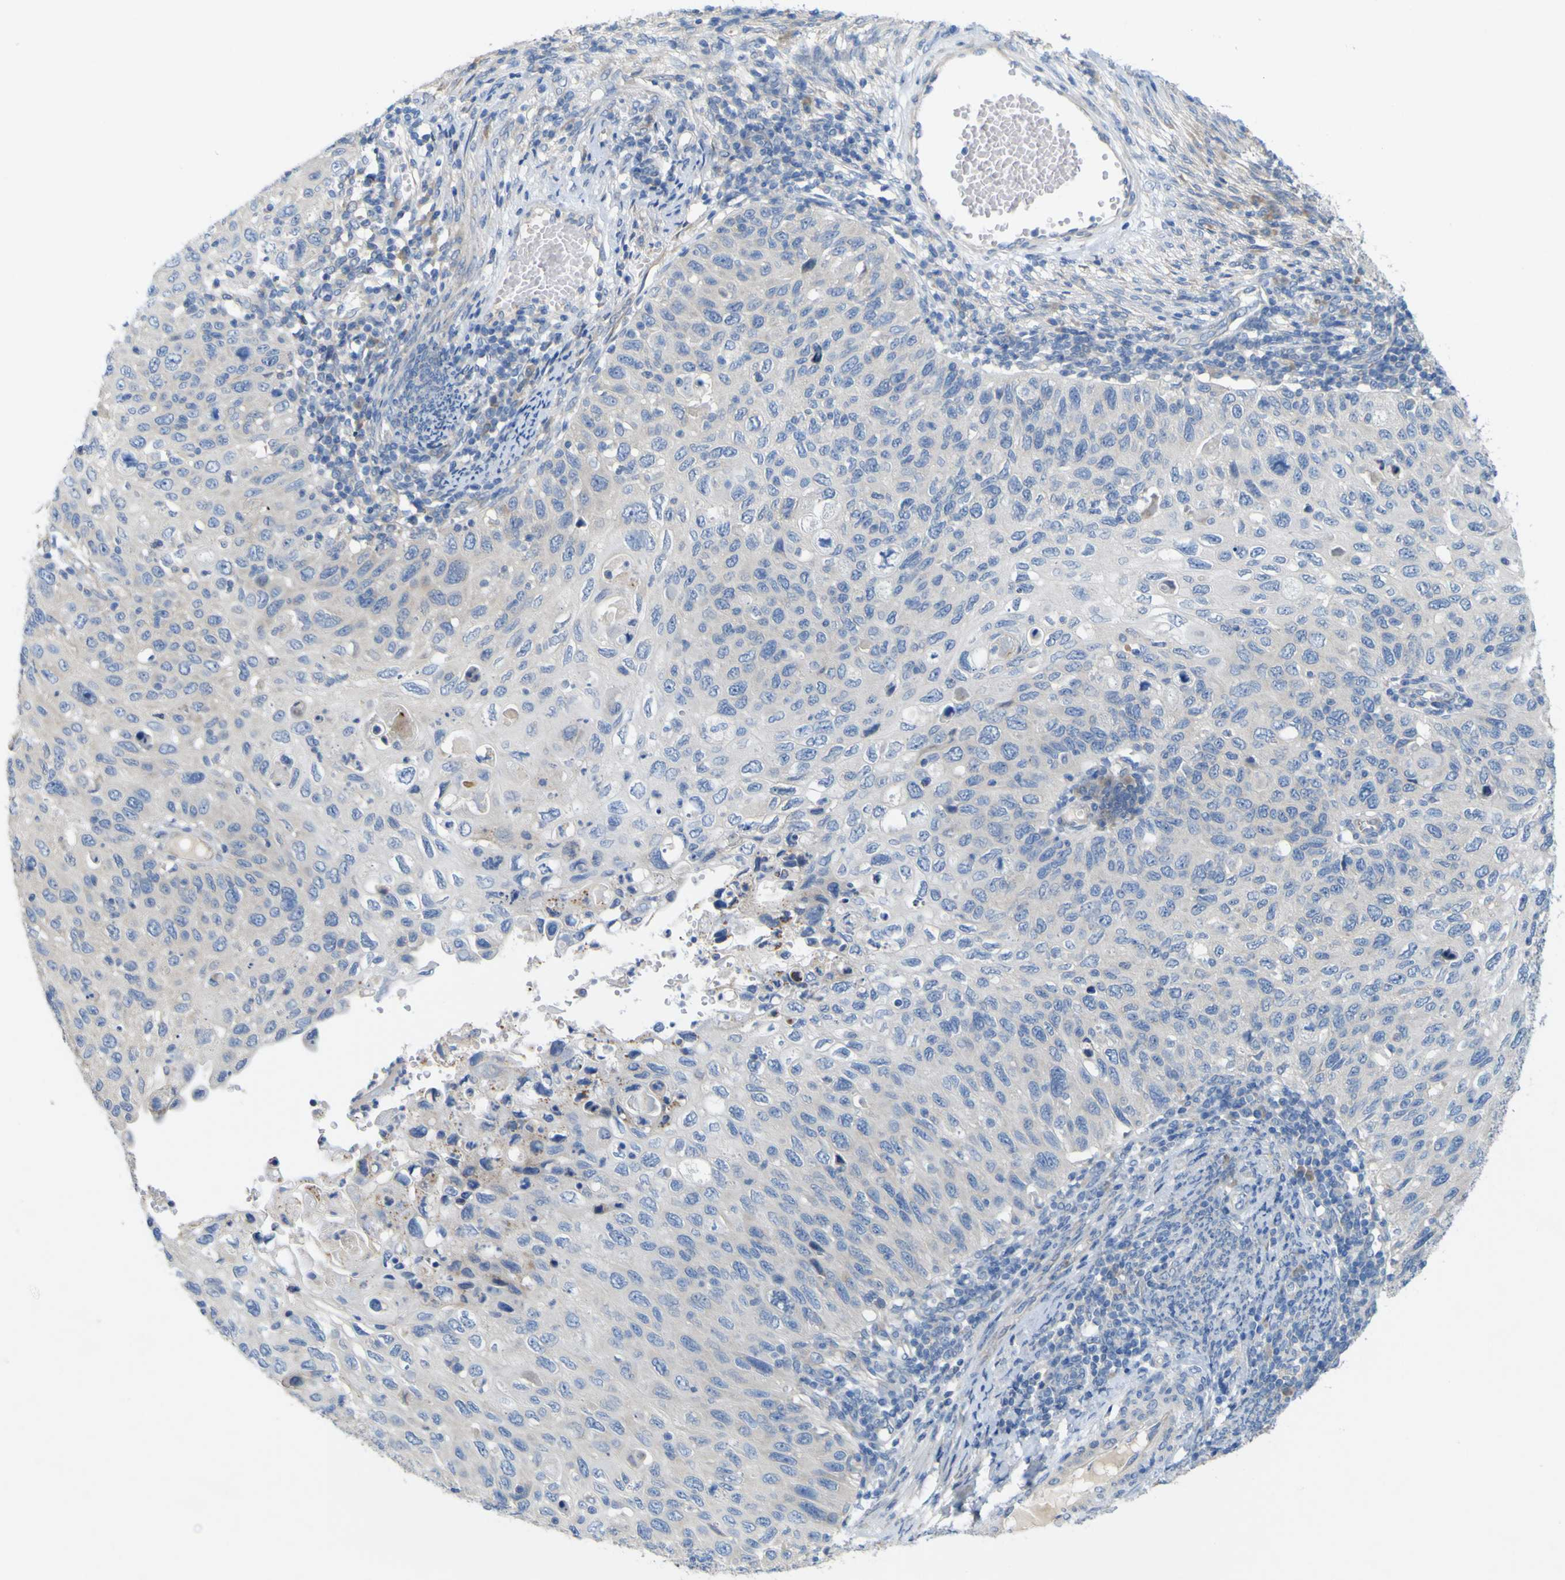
{"staining": {"intensity": "negative", "quantity": "none", "location": "none"}, "tissue": "cervical cancer", "cell_type": "Tumor cells", "image_type": "cancer", "snomed": [{"axis": "morphology", "description": "Squamous cell carcinoma, NOS"}, {"axis": "topography", "description": "Cervix"}], "caption": "Cervical cancer was stained to show a protein in brown. There is no significant staining in tumor cells.", "gene": "MYEOV", "patient": {"sex": "female", "age": 70}}